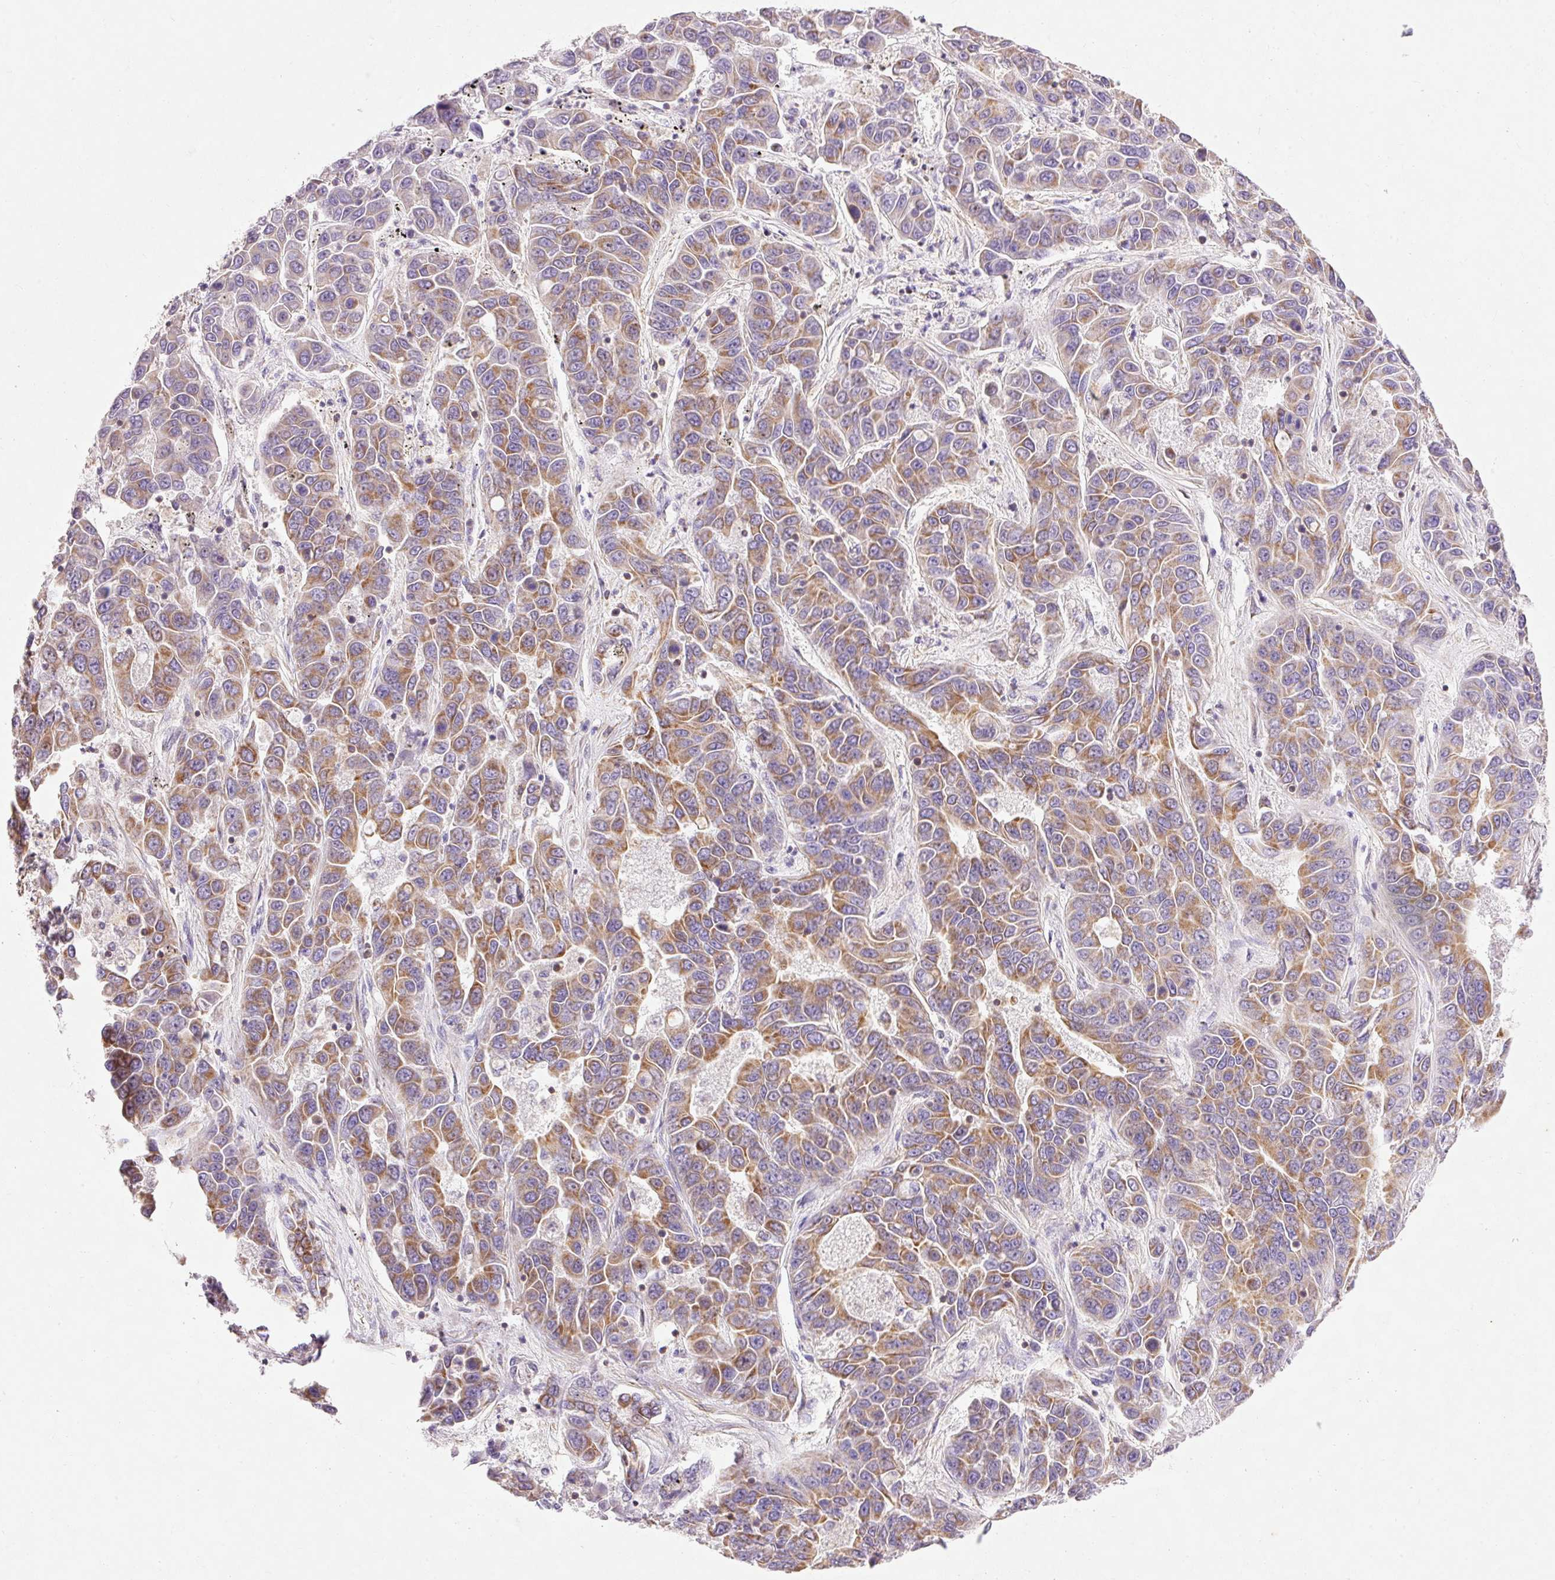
{"staining": {"intensity": "moderate", "quantity": ">75%", "location": "cytoplasmic/membranous"}, "tissue": "liver cancer", "cell_type": "Tumor cells", "image_type": "cancer", "snomed": [{"axis": "morphology", "description": "Cholangiocarcinoma"}, {"axis": "topography", "description": "Liver"}], "caption": "High-magnification brightfield microscopy of liver cancer stained with DAB (3,3'-diaminobenzidine) (brown) and counterstained with hematoxylin (blue). tumor cells exhibit moderate cytoplasmic/membranous staining is identified in approximately>75% of cells.", "gene": "IMMT", "patient": {"sex": "female", "age": 52}}